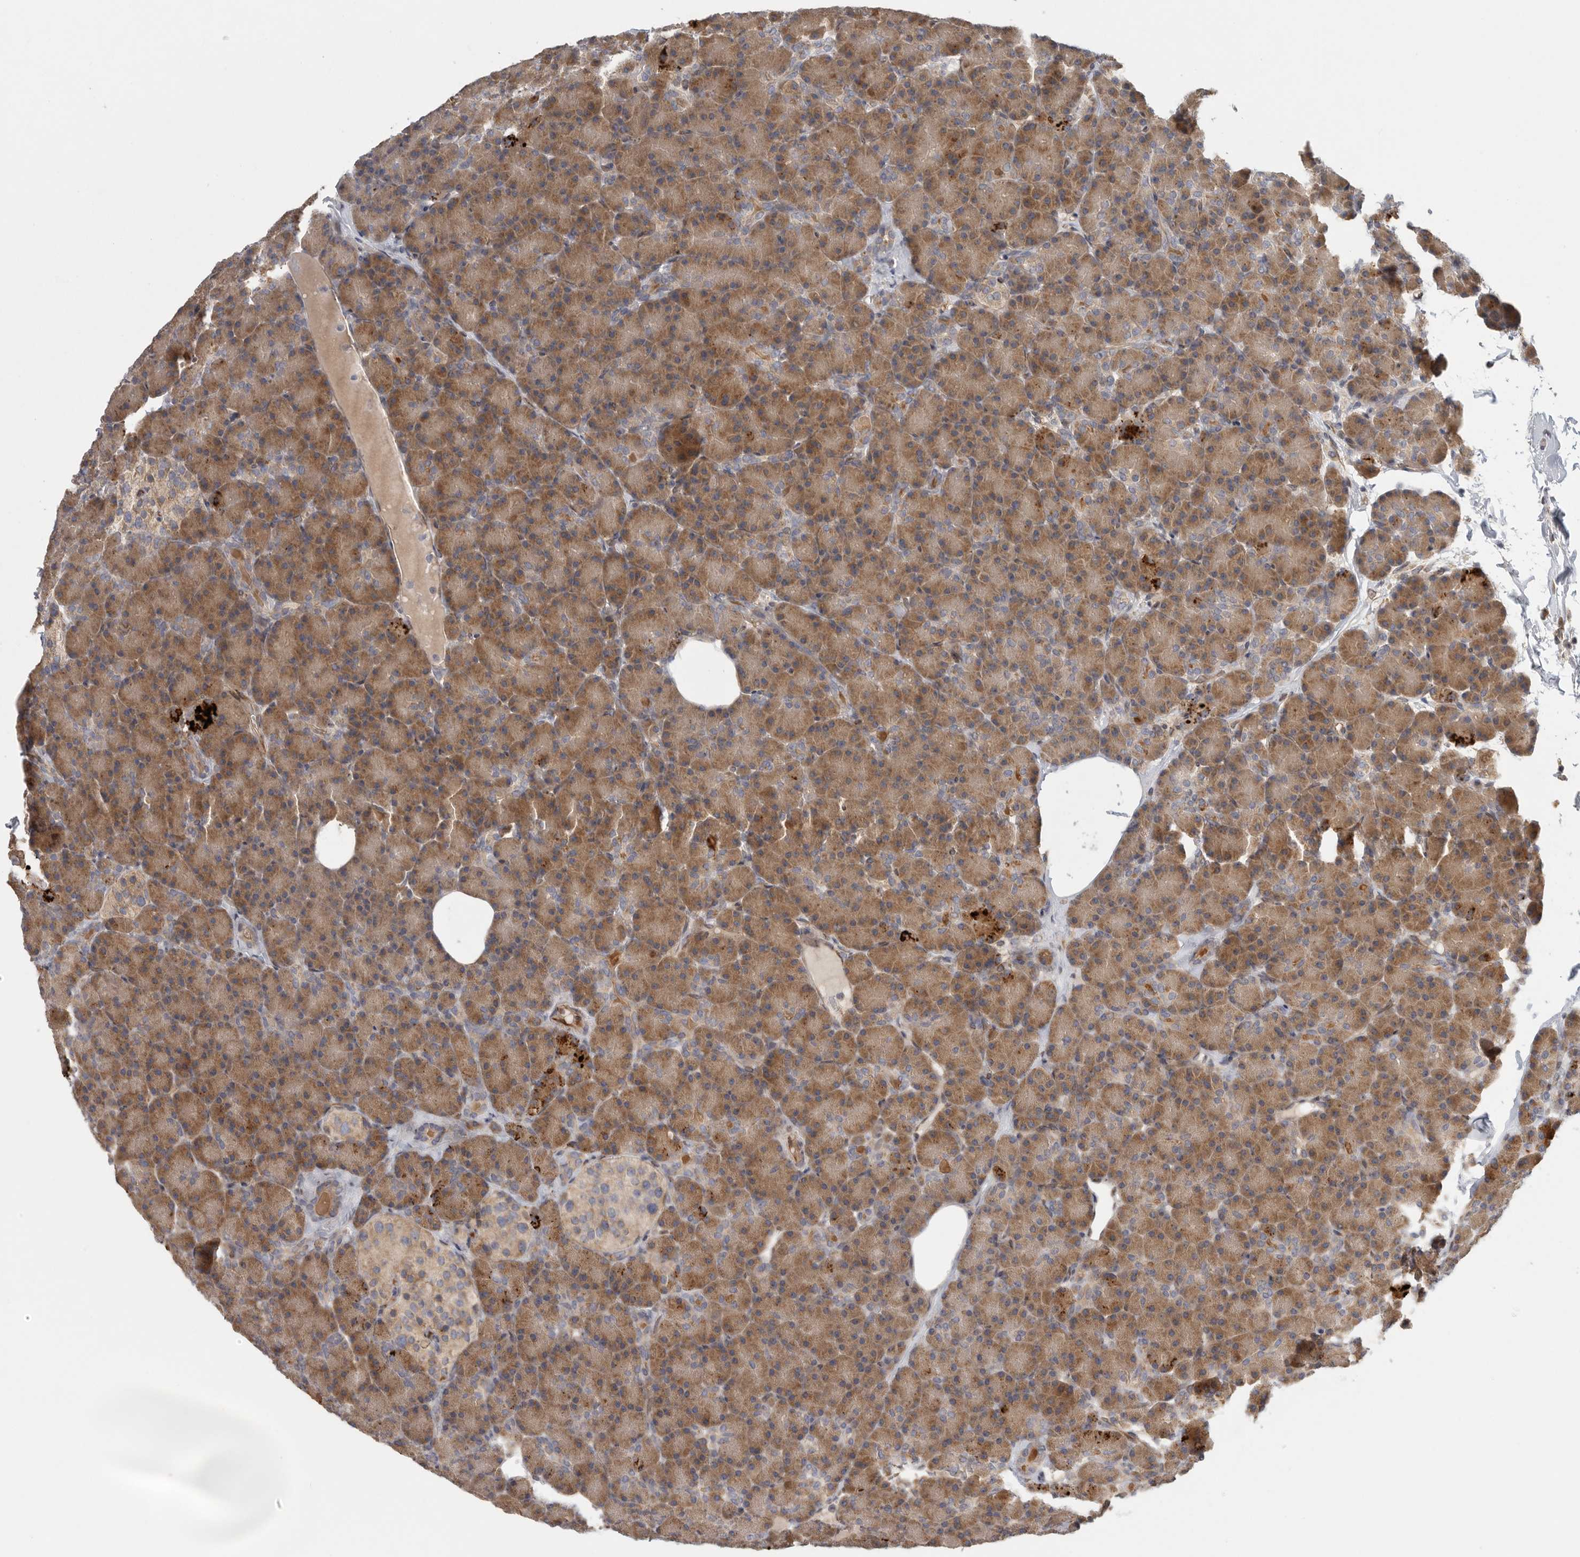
{"staining": {"intensity": "moderate", "quantity": ">75%", "location": "cytoplasmic/membranous"}, "tissue": "pancreas", "cell_type": "Exocrine glandular cells", "image_type": "normal", "snomed": [{"axis": "morphology", "description": "Normal tissue, NOS"}, {"axis": "topography", "description": "Pancreas"}], "caption": "About >75% of exocrine glandular cells in unremarkable pancreas display moderate cytoplasmic/membranous protein positivity as visualized by brown immunohistochemical staining.", "gene": "BCAP29", "patient": {"sex": "female", "age": 43}}